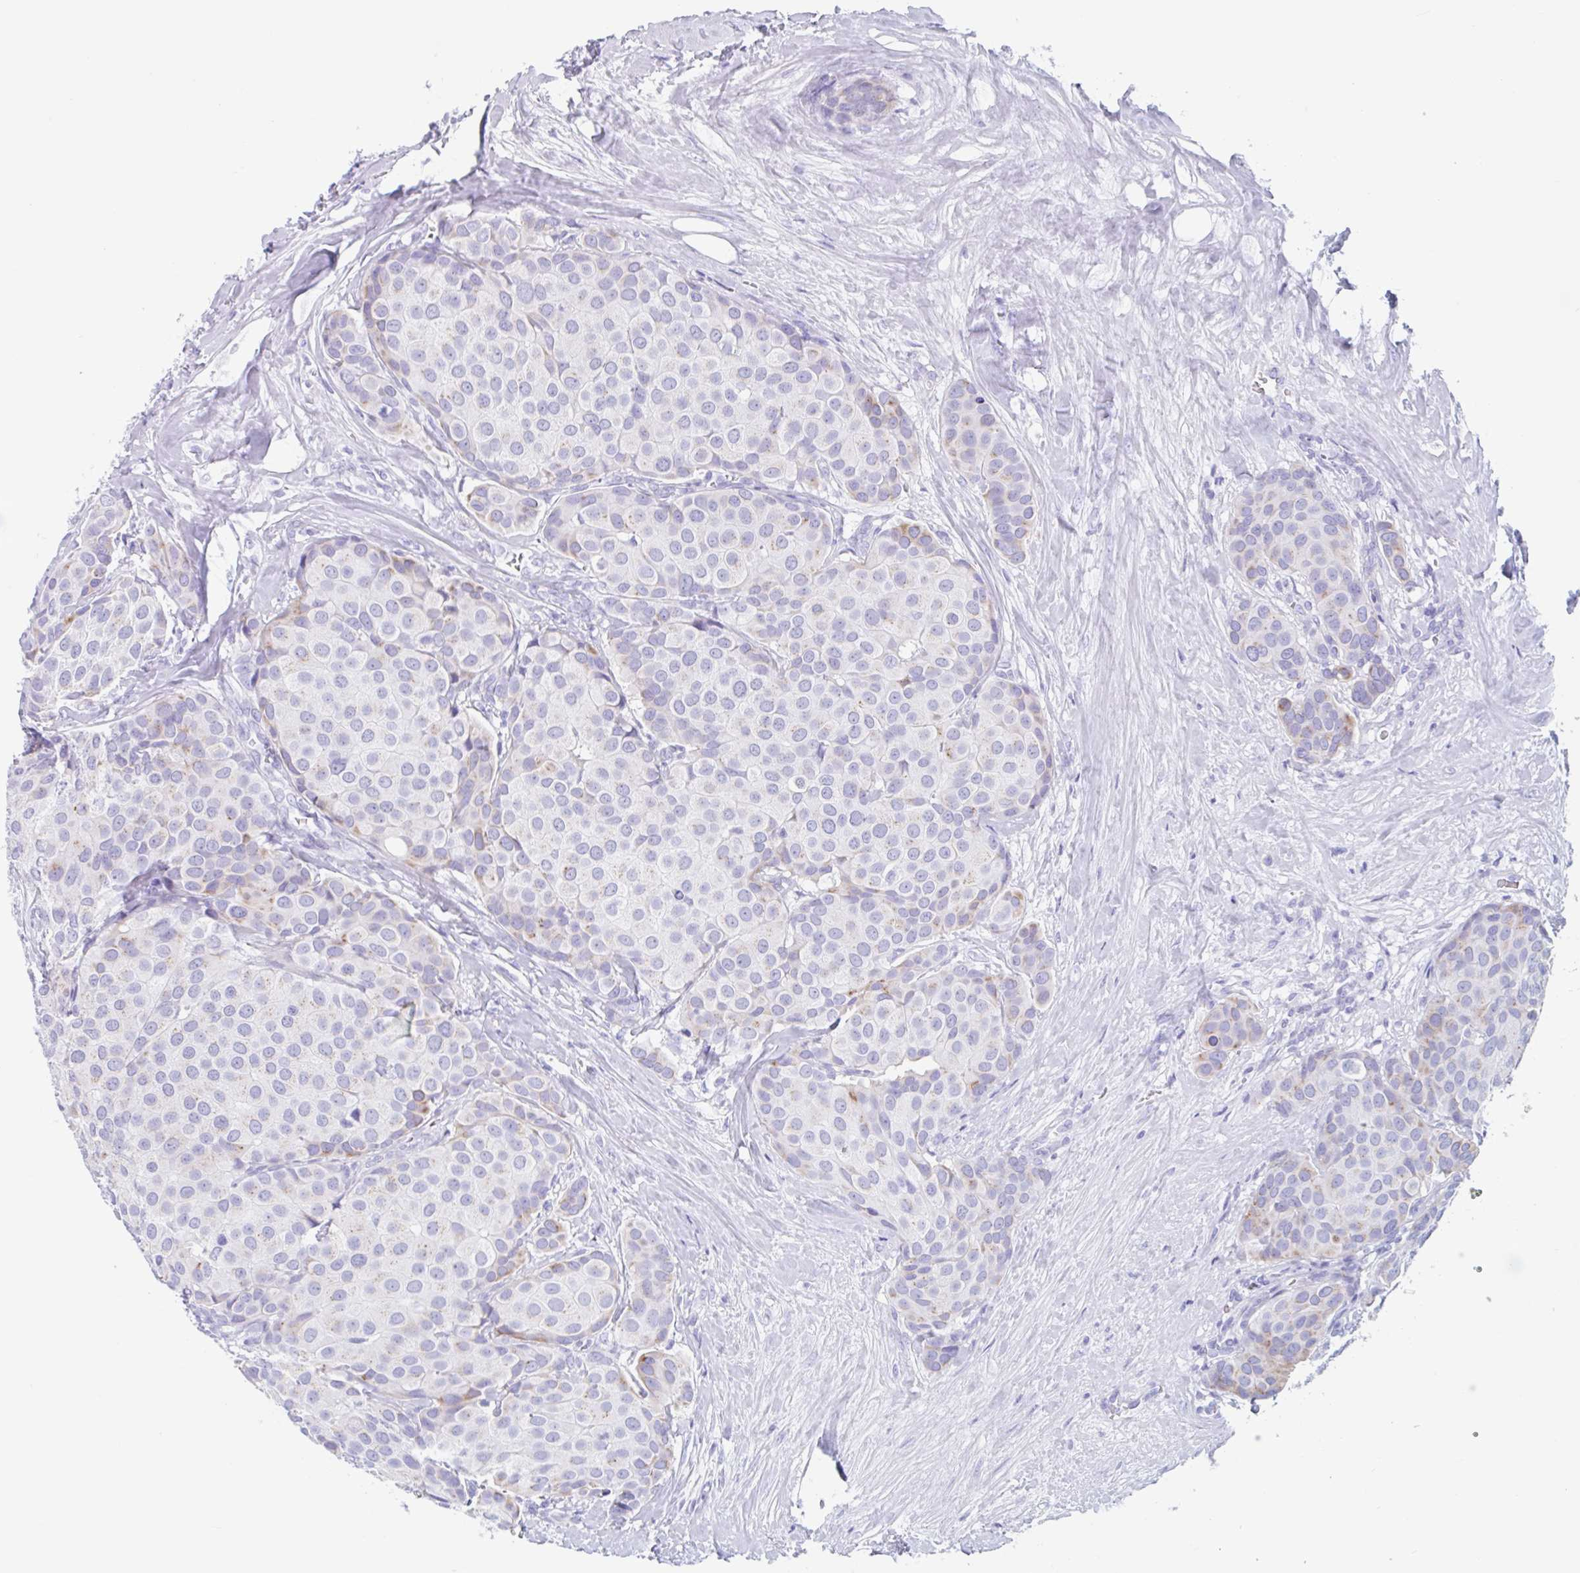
{"staining": {"intensity": "weak", "quantity": "<25%", "location": "cytoplasmic/membranous"}, "tissue": "breast cancer", "cell_type": "Tumor cells", "image_type": "cancer", "snomed": [{"axis": "morphology", "description": "Duct carcinoma"}, {"axis": "topography", "description": "Breast"}], "caption": "This is an immunohistochemistry photomicrograph of human invasive ductal carcinoma (breast). There is no positivity in tumor cells.", "gene": "CPTP", "patient": {"sex": "female", "age": 70}}